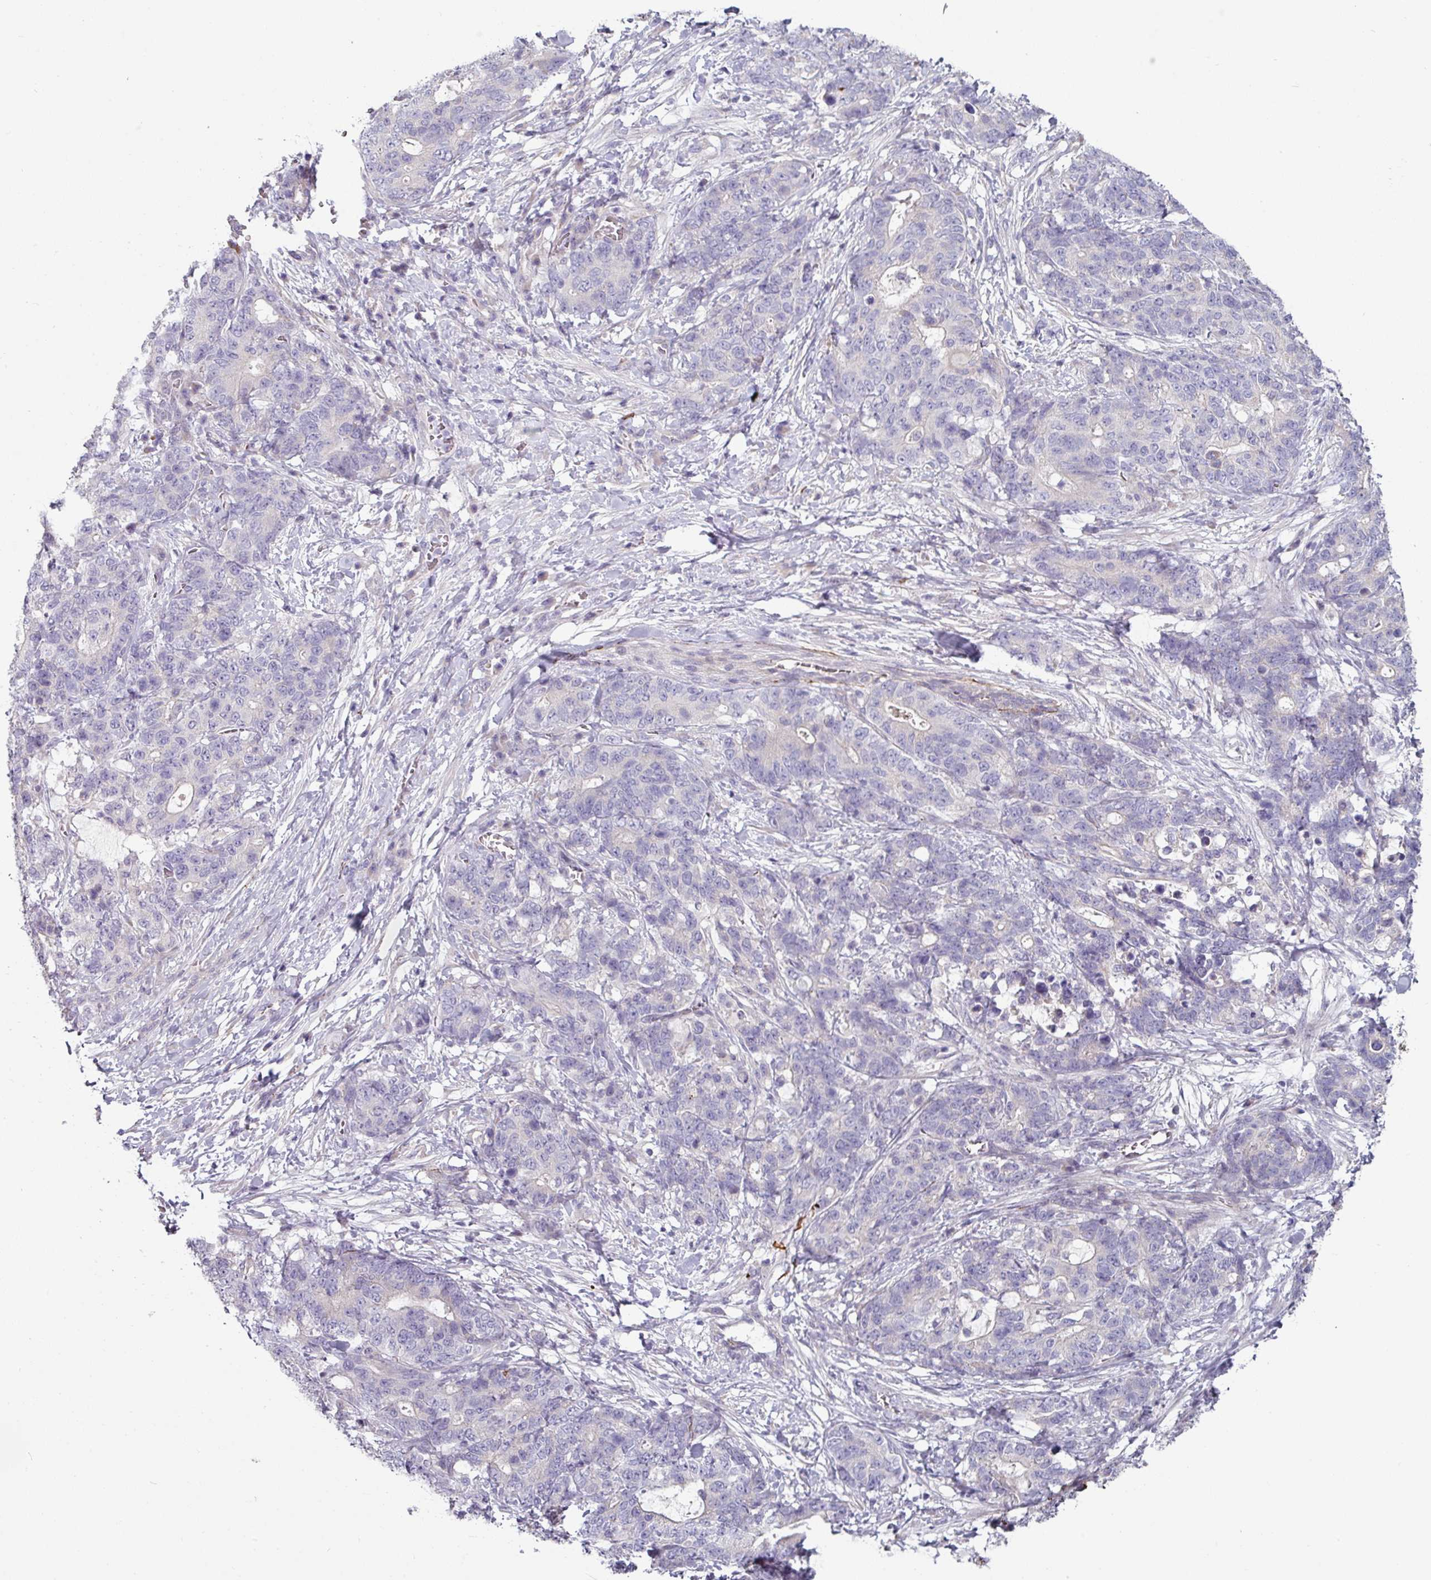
{"staining": {"intensity": "negative", "quantity": "none", "location": "none"}, "tissue": "stomach cancer", "cell_type": "Tumor cells", "image_type": "cancer", "snomed": [{"axis": "morphology", "description": "Normal tissue, NOS"}, {"axis": "morphology", "description": "Adenocarcinoma, NOS"}, {"axis": "topography", "description": "Stomach"}], "caption": "IHC image of adenocarcinoma (stomach) stained for a protein (brown), which exhibits no positivity in tumor cells.", "gene": "MTMR14", "patient": {"sex": "female", "age": 64}}